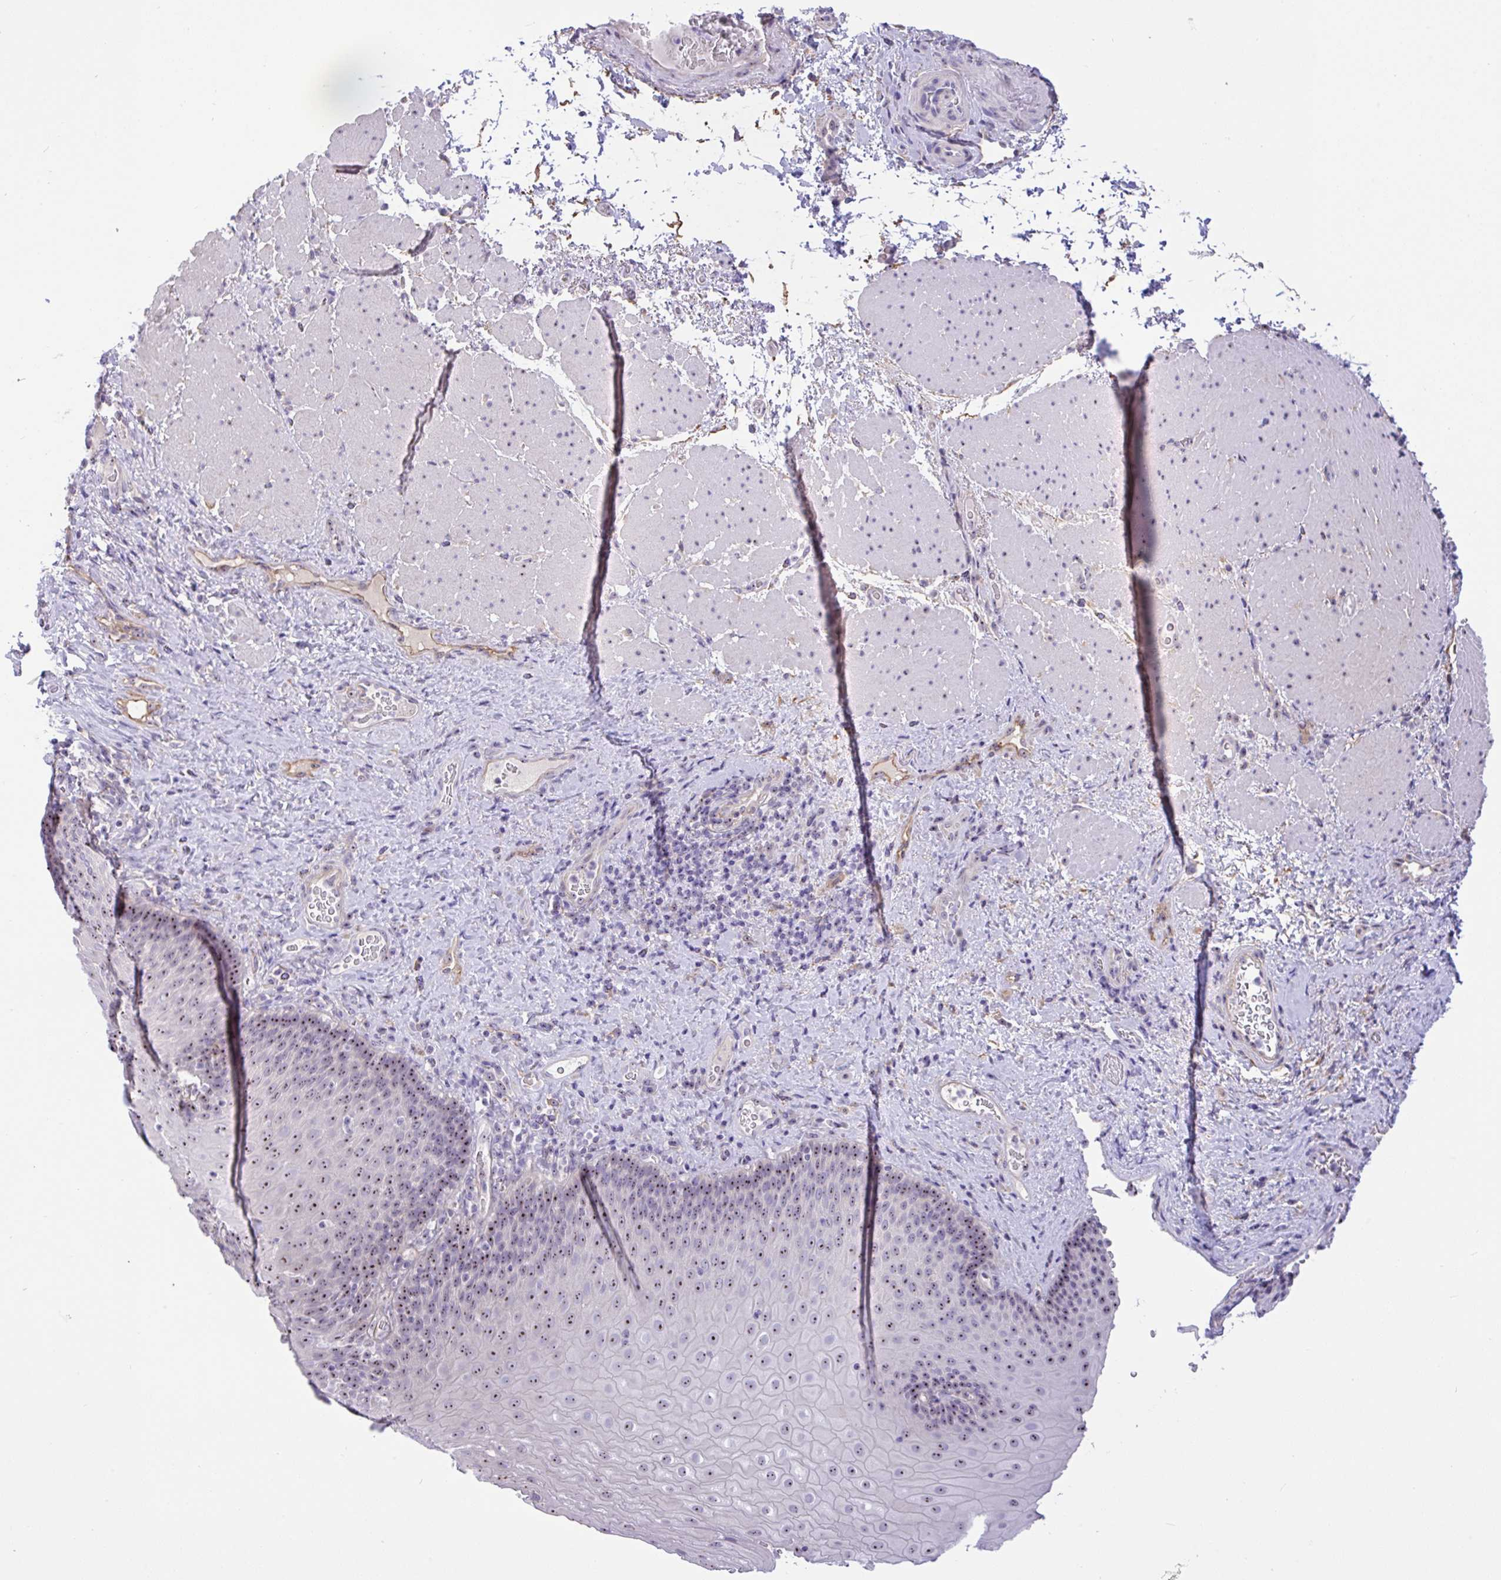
{"staining": {"intensity": "moderate", "quantity": "25%-75%", "location": "nuclear"}, "tissue": "esophagus", "cell_type": "Squamous epithelial cells", "image_type": "normal", "snomed": [{"axis": "morphology", "description": "Normal tissue, NOS"}, {"axis": "topography", "description": "Esophagus"}], "caption": "IHC staining of benign esophagus, which displays medium levels of moderate nuclear expression in approximately 25%-75% of squamous epithelial cells indicating moderate nuclear protein expression. The staining was performed using DAB (brown) for protein detection and nuclei were counterstained in hematoxylin (blue).", "gene": "MXRA8", "patient": {"sex": "male", "age": 62}}